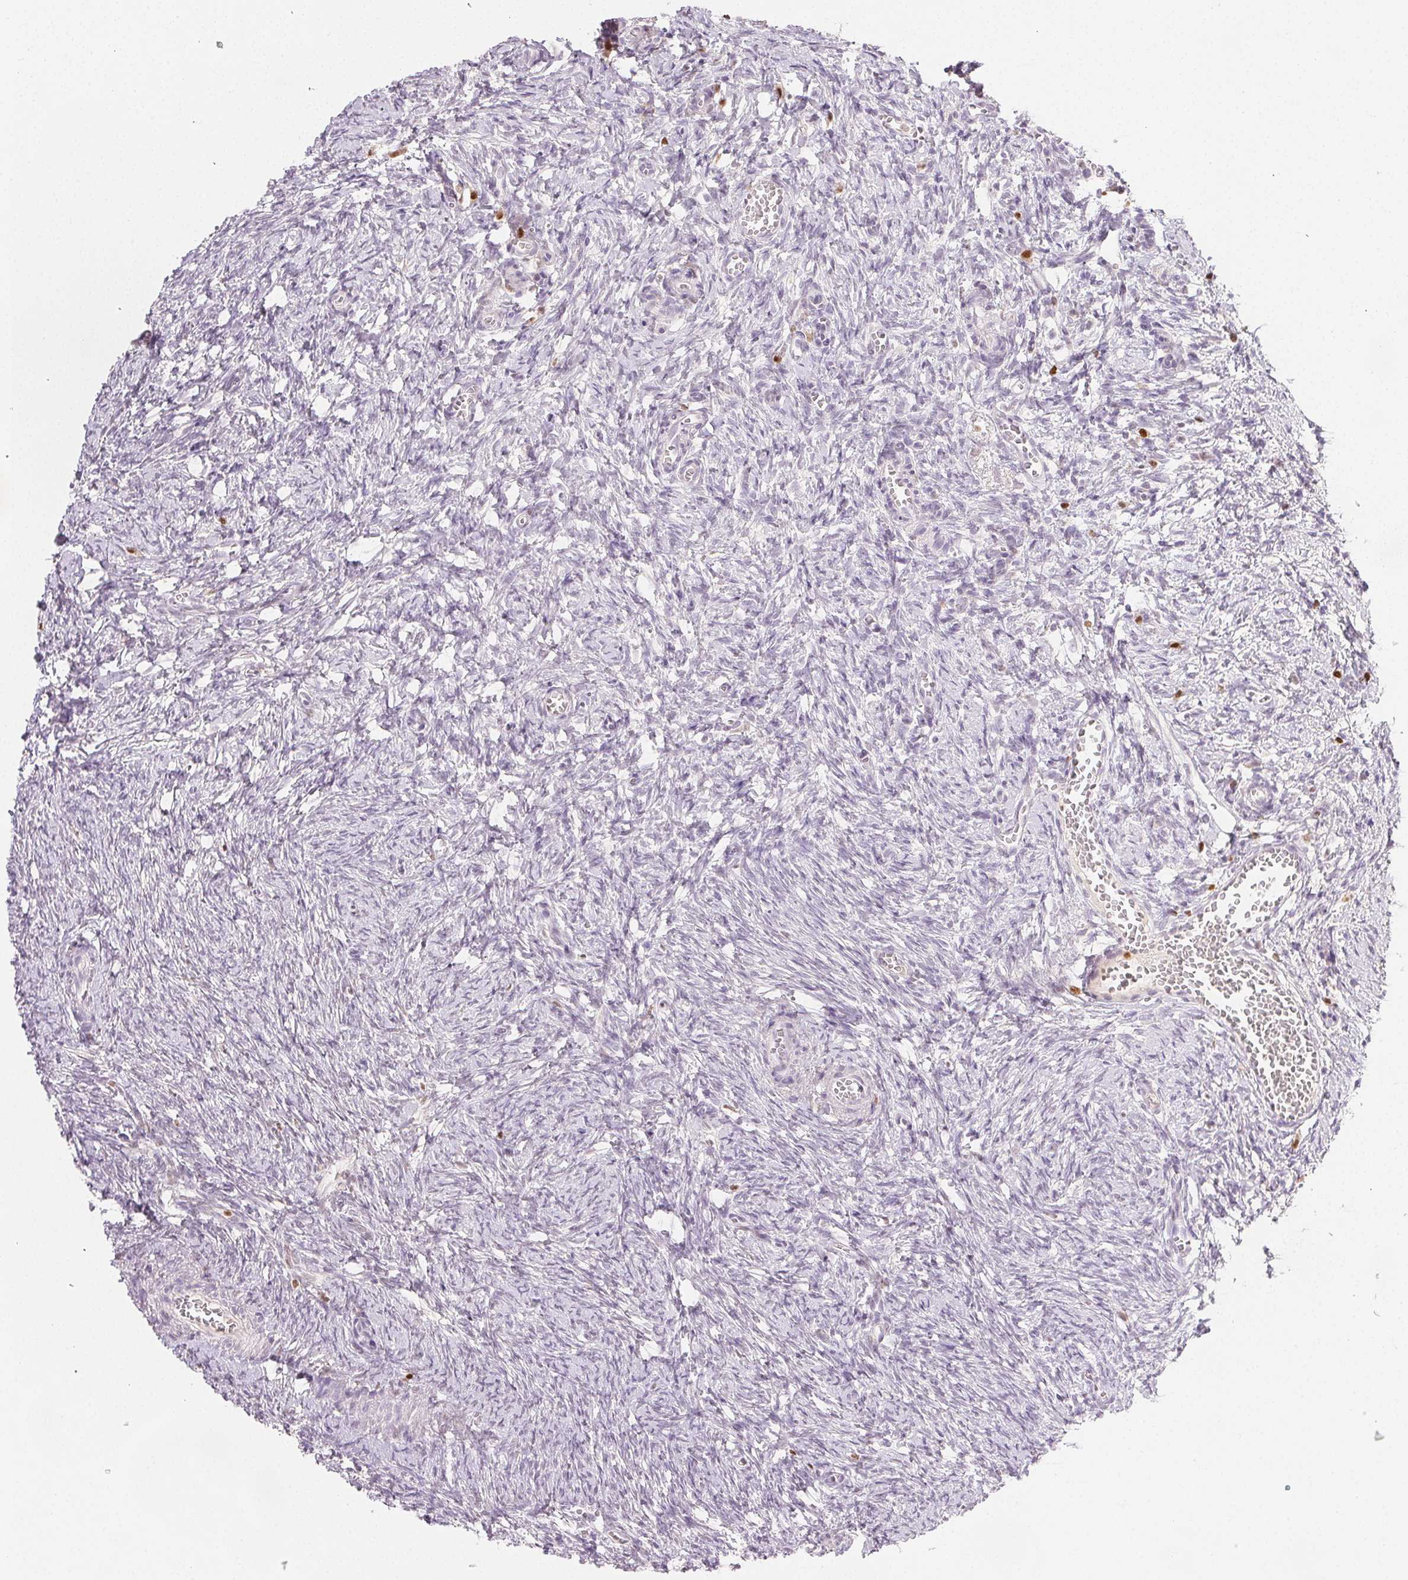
{"staining": {"intensity": "negative", "quantity": "none", "location": "none"}, "tissue": "ovary", "cell_type": "Follicle cells", "image_type": "normal", "snomed": [{"axis": "morphology", "description": "Normal tissue, NOS"}, {"axis": "topography", "description": "Ovary"}], "caption": "Benign ovary was stained to show a protein in brown. There is no significant expression in follicle cells. Nuclei are stained in blue.", "gene": "RUNX2", "patient": {"sex": "female", "age": 41}}